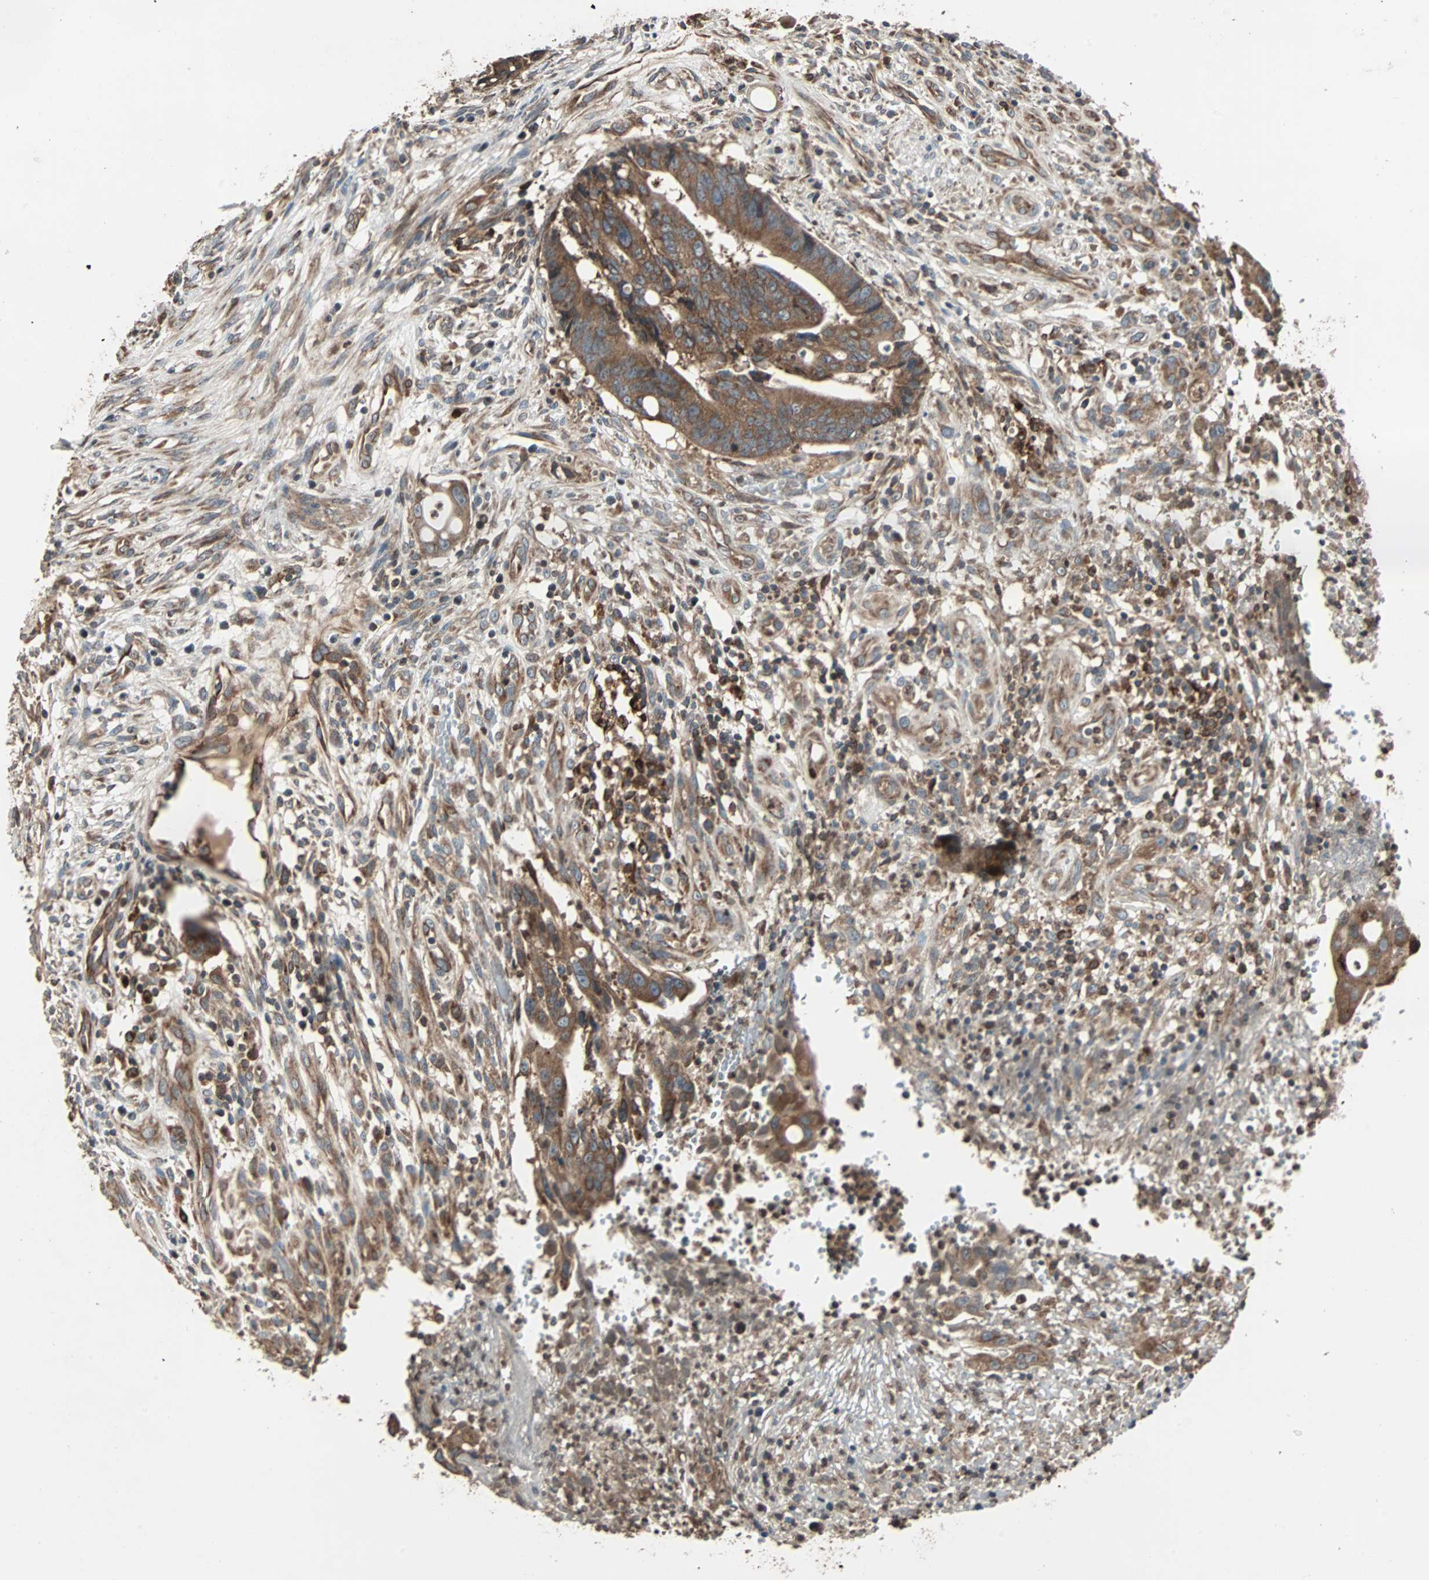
{"staining": {"intensity": "moderate", "quantity": ">75%", "location": "cytoplasmic/membranous"}, "tissue": "colorectal cancer", "cell_type": "Tumor cells", "image_type": "cancer", "snomed": [{"axis": "morphology", "description": "Adenocarcinoma, NOS"}, {"axis": "topography", "description": "Colon"}], "caption": "Approximately >75% of tumor cells in human colorectal adenocarcinoma show moderate cytoplasmic/membranous protein expression as visualized by brown immunohistochemical staining.", "gene": "RAB7A", "patient": {"sex": "female", "age": 57}}